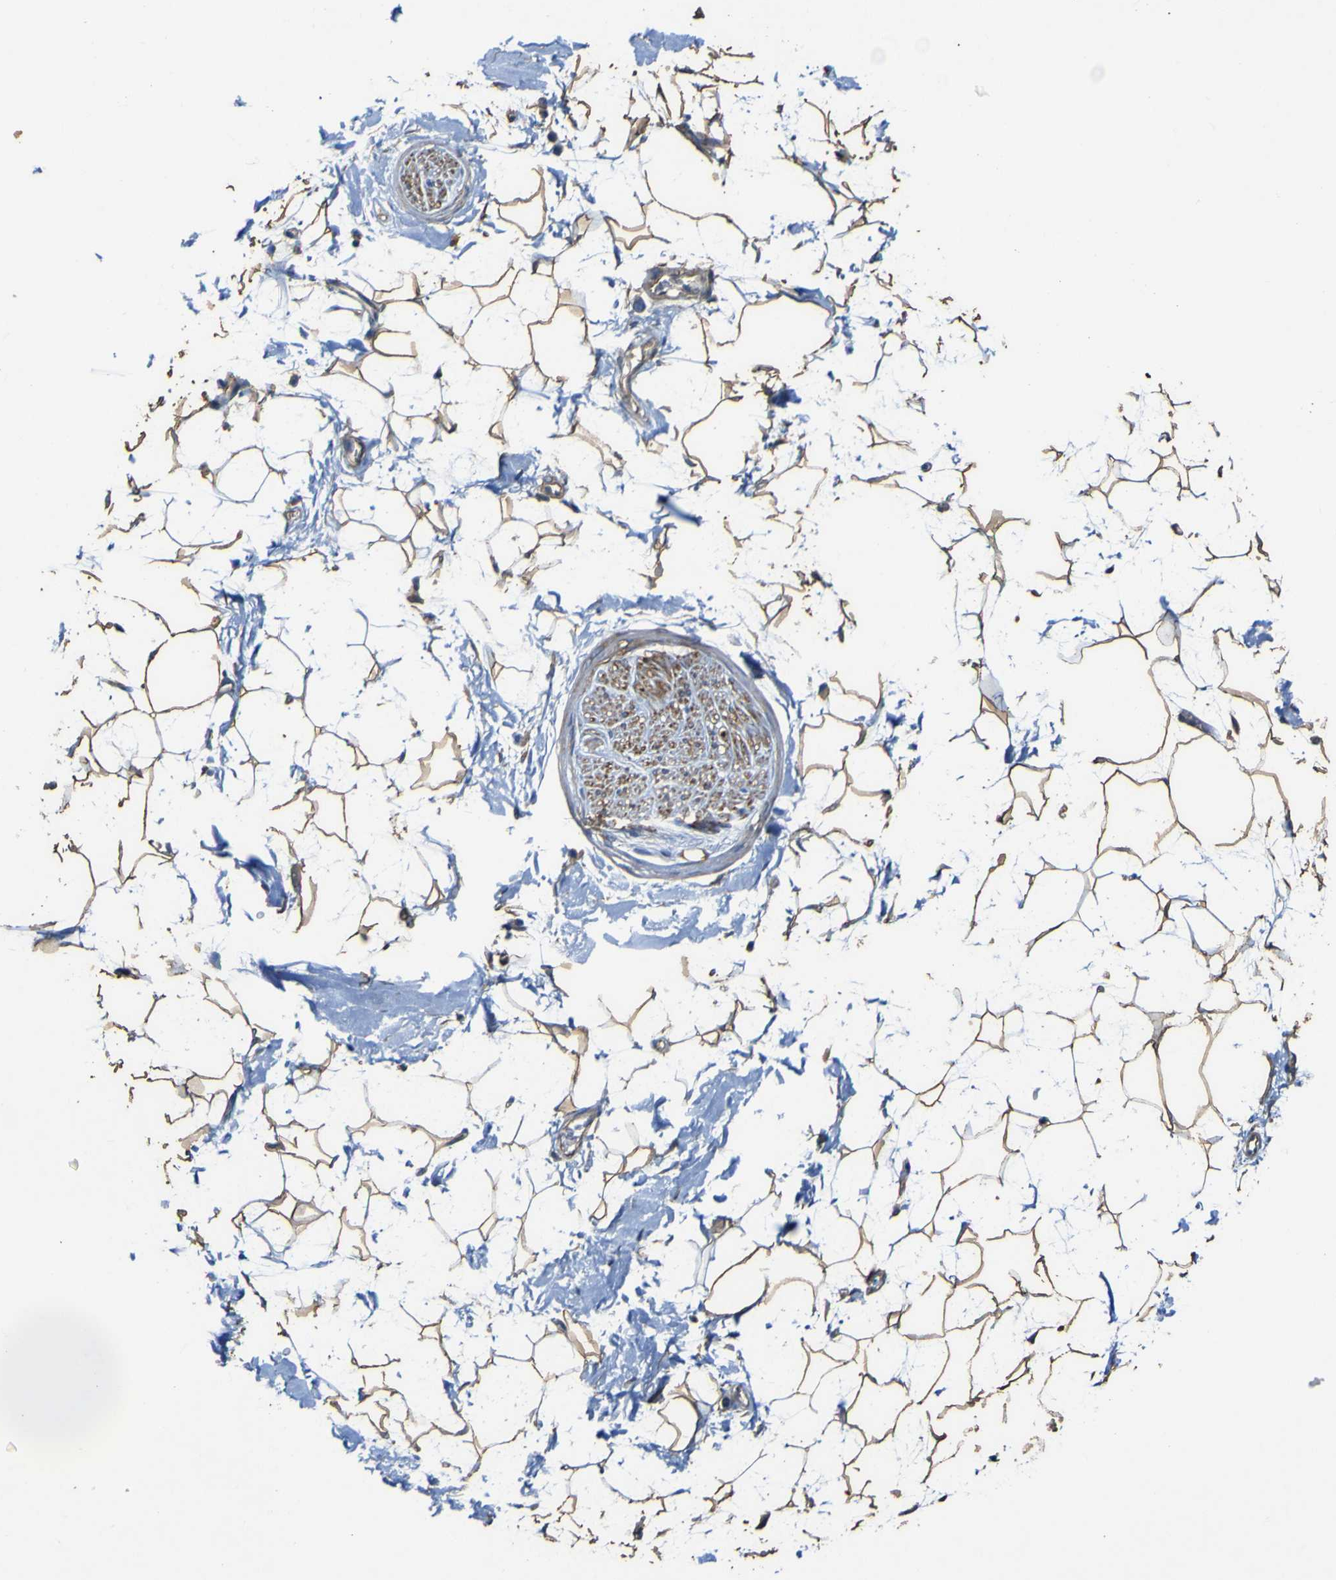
{"staining": {"intensity": "strong", "quantity": ">75%", "location": "cytoplasmic/membranous"}, "tissue": "adipose tissue", "cell_type": "Adipocytes", "image_type": "normal", "snomed": [{"axis": "morphology", "description": "Normal tissue, NOS"}, {"axis": "topography", "description": "Soft tissue"}], "caption": "About >75% of adipocytes in unremarkable adipose tissue show strong cytoplasmic/membranous protein expression as visualized by brown immunohistochemical staining.", "gene": "TNFSF15", "patient": {"sex": "male", "age": 72}}